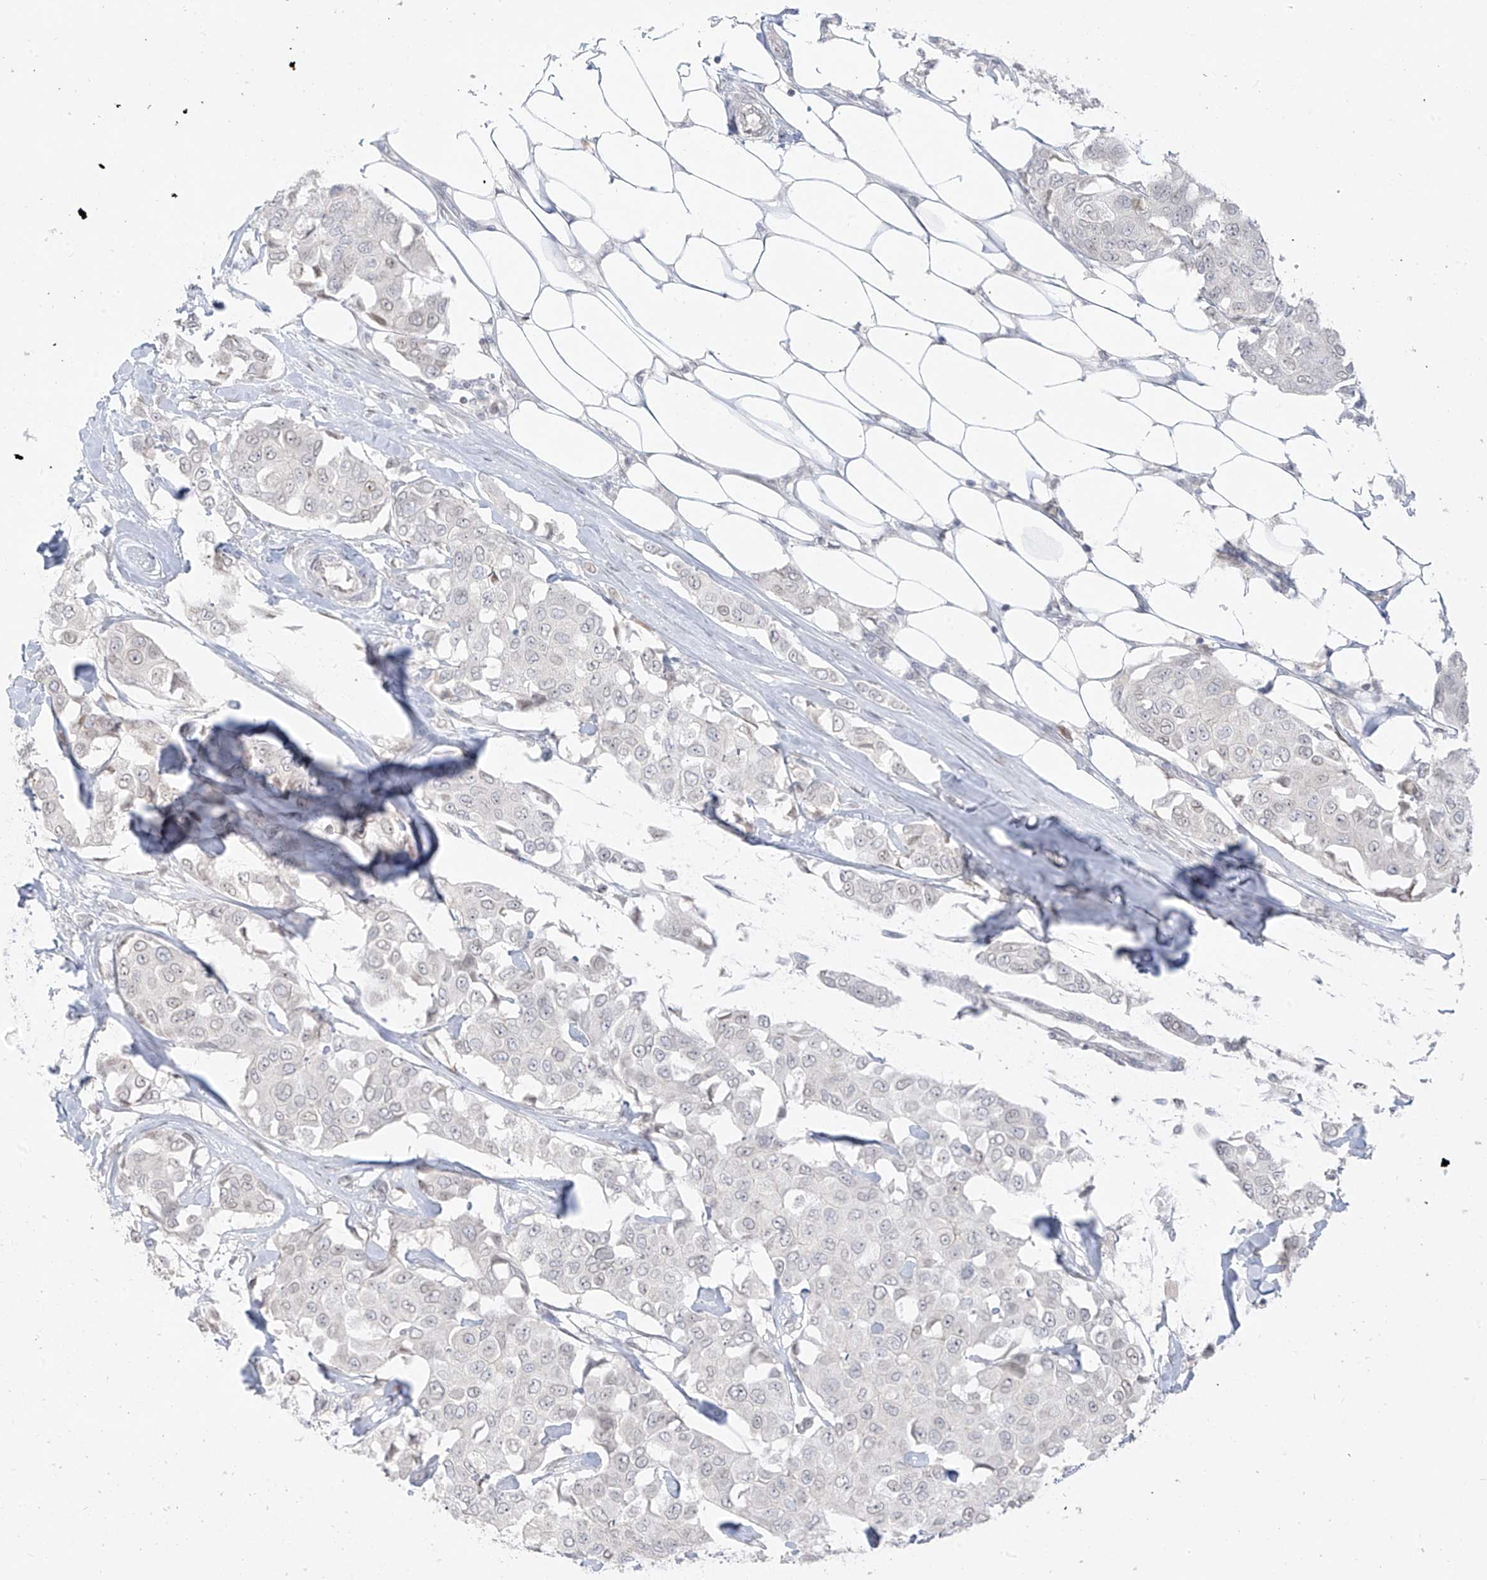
{"staining": {"intensity": "negative", "quantity": "none", "location": "none"}, "tissue": "breast cancer", "cell_type": "Tumor cells", "image_type": "cancer", "snomed": [{"axis": "morphology", "description": "Duct carcinoma"}, {"axis": "topography", "description": "Breast"}], "caption": "Micrograph shows no protein positivity in tumor cells of breast intraductal carcinoma tissue.", "gene": "OSBPL7", "patient": {"sex": "female", "age": 80}}